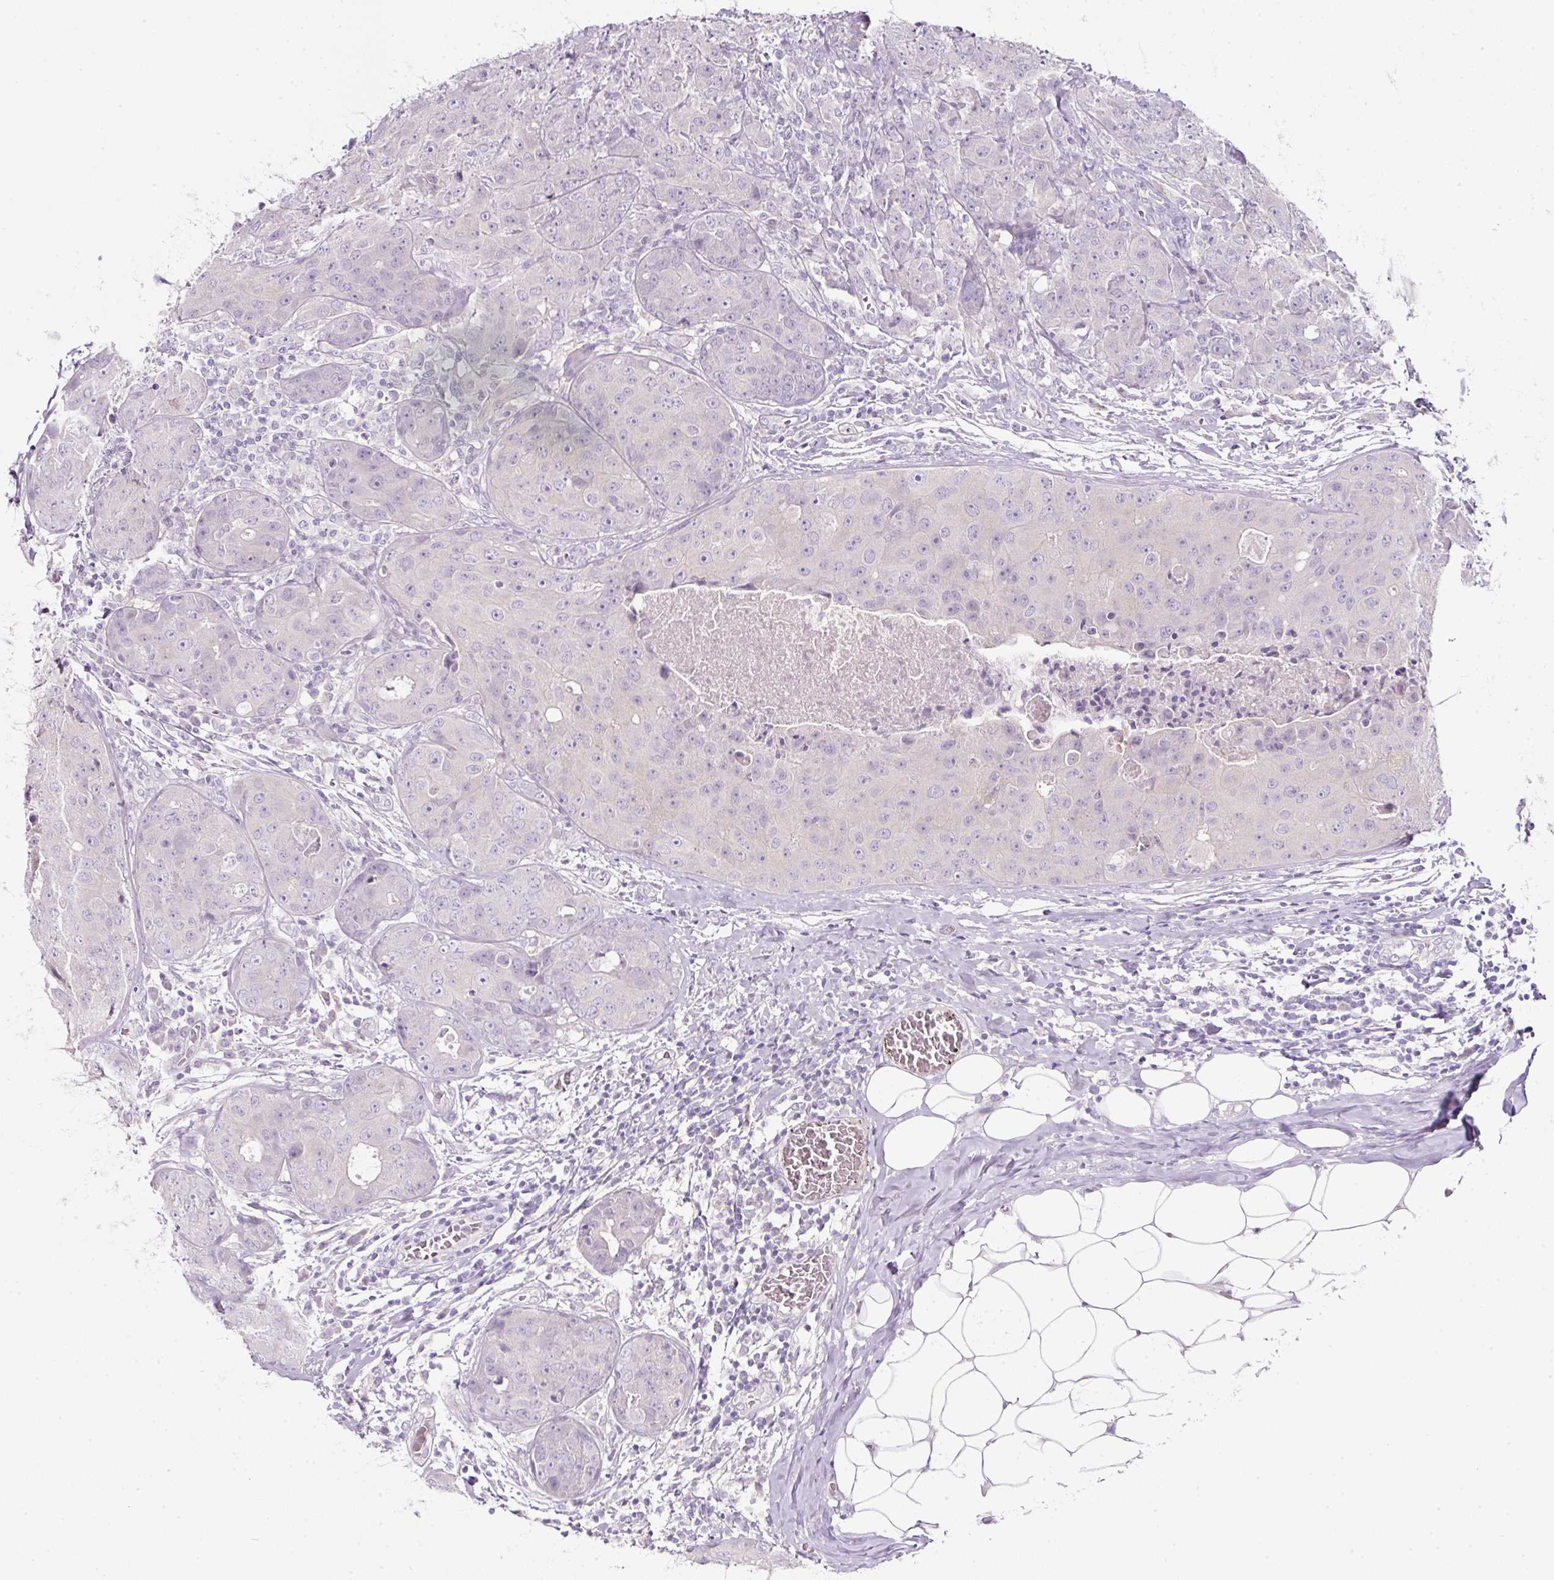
{"staining": {"intensity": "negative", "quantity": "none", "location": "none"}, "tissue": "breast cancer", "cell_type": "Tumor cells", "image_type": "cancer", "snomed": [{"axis": "morphology", "description": "Duct carcinoma"}, {"axis": "topography", "description": "Breast"}], "caption": "High power microscopy histopathology image of an immunohistochemistry (IHC) histopathology image of invasive ductal carcinoma (breast), revealing no significant positivity in tumor cells.", "gene": "SLC2A2", "patient": {"sex": "female", "age": 43}}